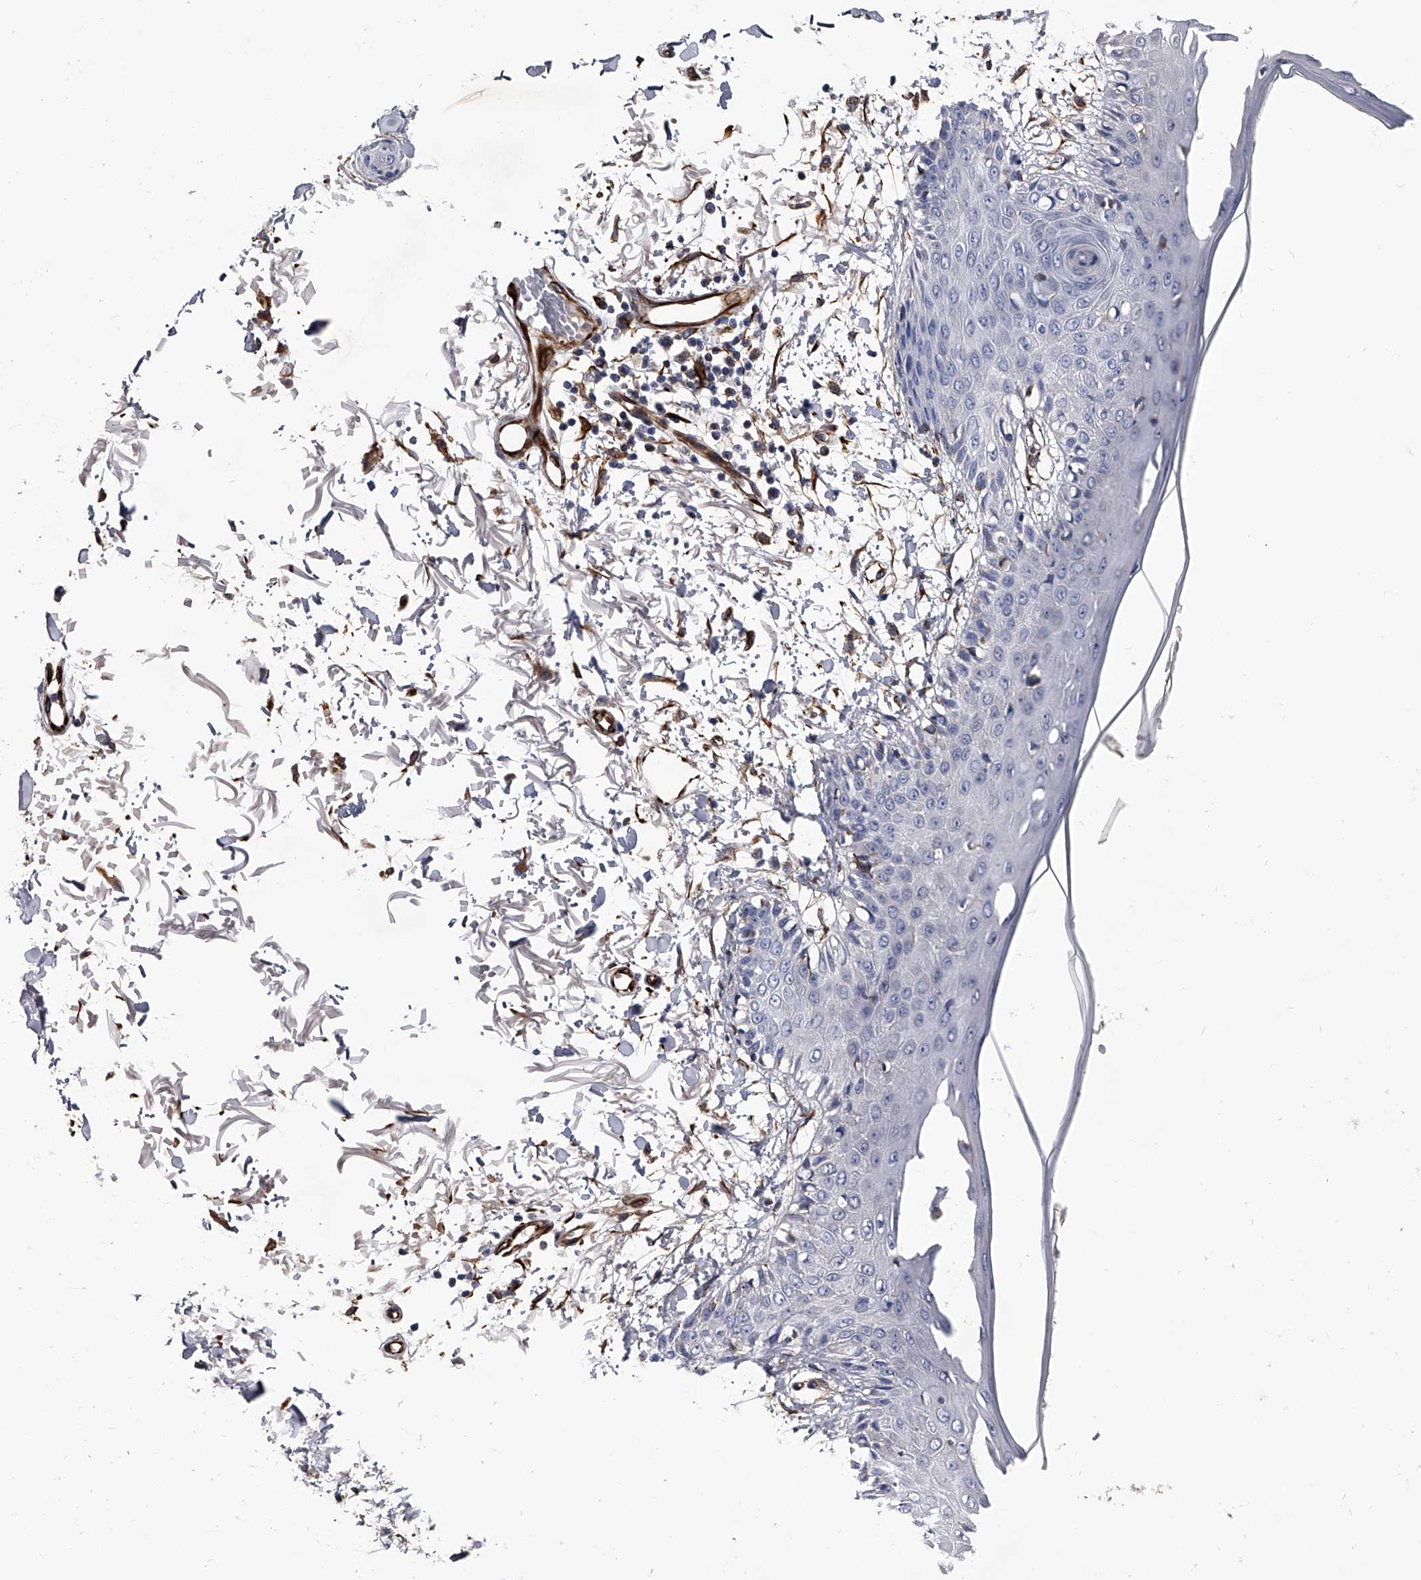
{"staining": {"intensity": "moderate", "quantity": ">75%", "location": "cytoplasmic/membranous"}, "tissue": "skin", "cell_type": "Fibroblasts", "image_type": "normal", "snomed": [{"axis": "morphology", "description": "Normal tissue, NOS"}, {"axis": "morphology", "description": "Squamous cell carcinoma, NOS"}, {"axis": "topography", "description": "Skin"}, {"axis": "topography", "description": "Peripheral nerve tissue"}], "caption": "The histopathology image shows a brown stain indicating the presence of a protein in the cytoplasmic/membranous of fibroblasts in skin. (DAB (3,3'-diaminobenzidine) = brown stain, brightfield microscopy at high magnification).", "gene": "EFCAB7", "patient": {"sex": "male", "age": 83}}